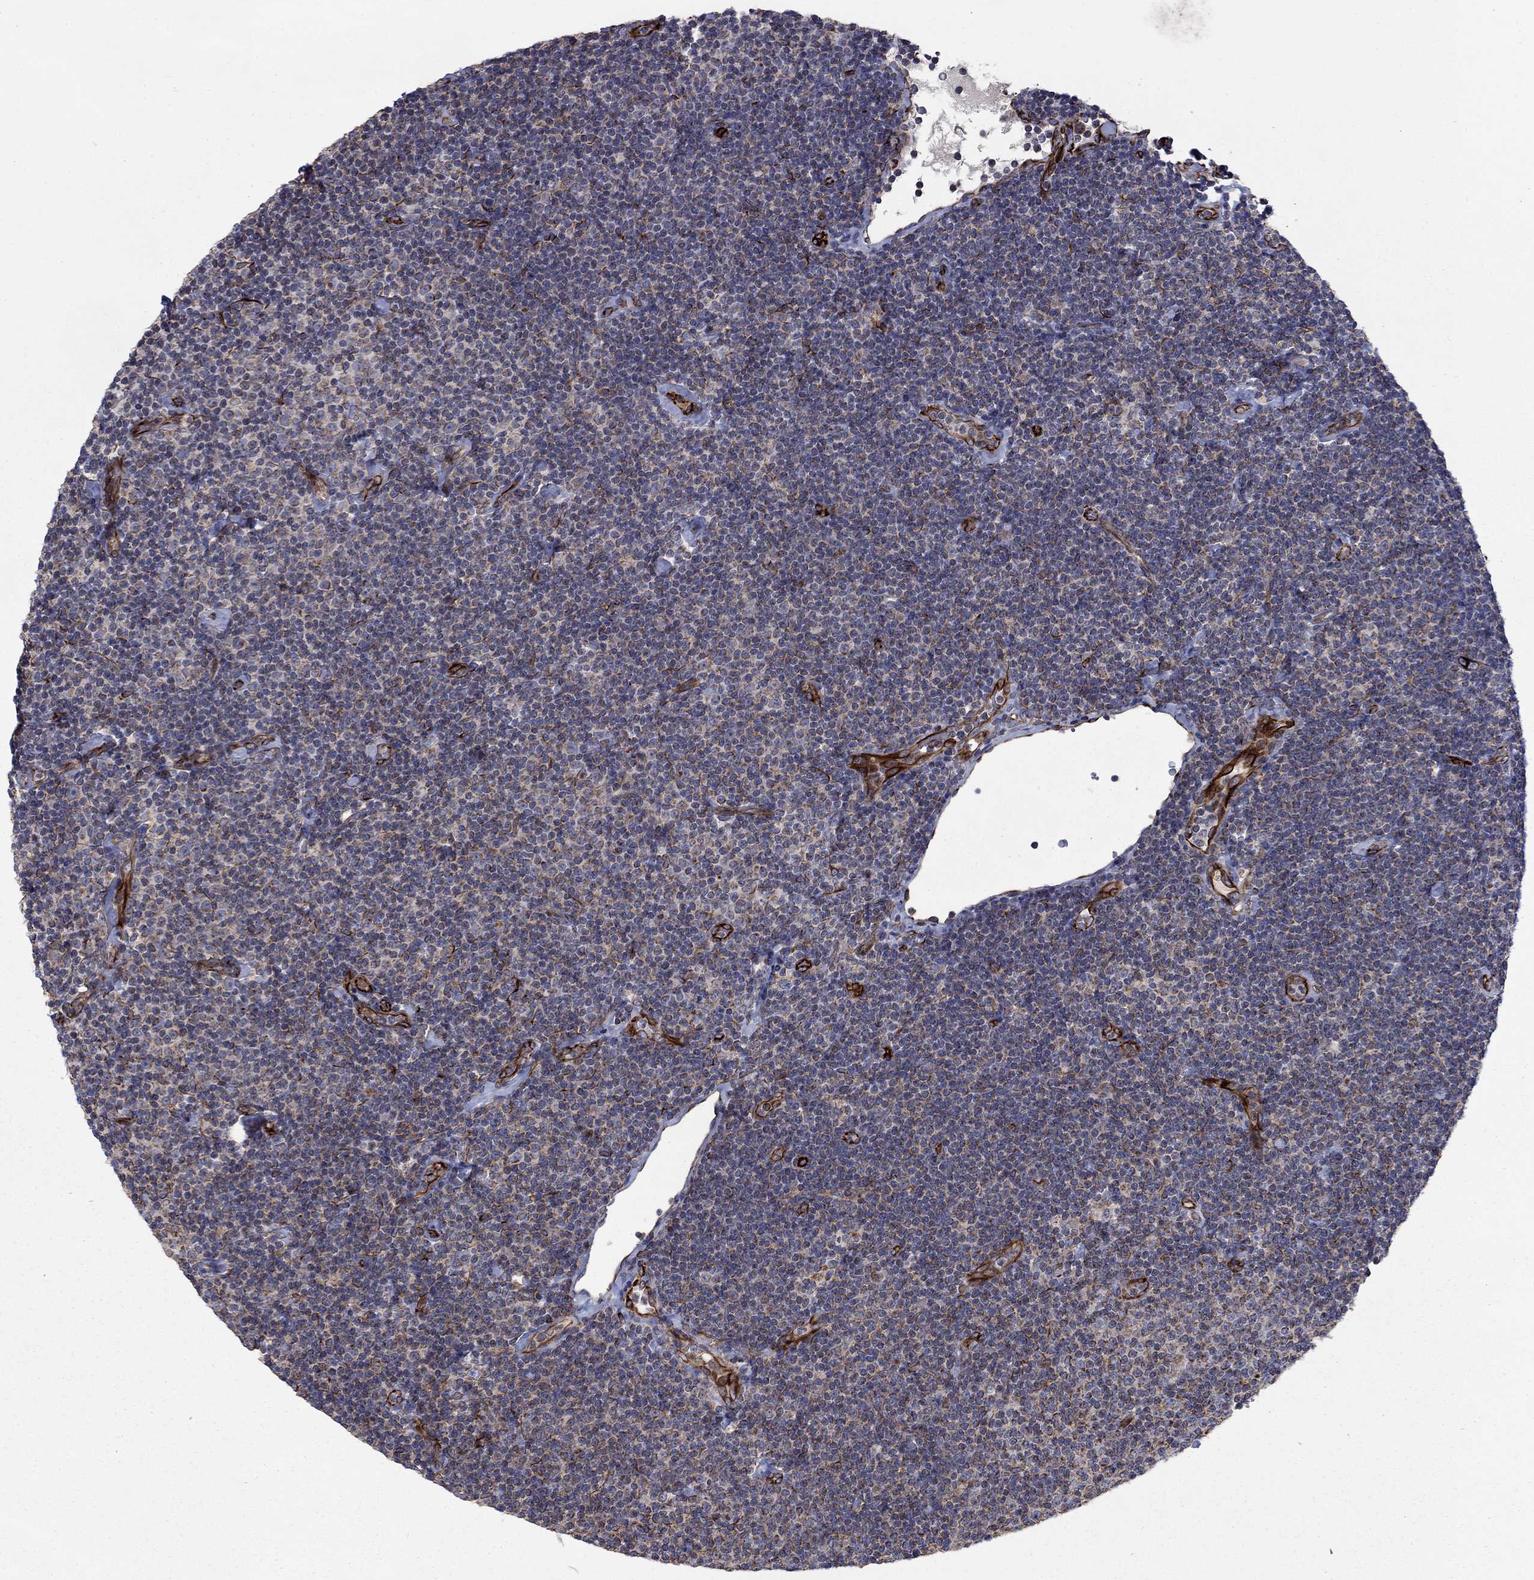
{"staining": {"intensity": "moderate", "quantity": "25%-75%", "location": "cytoplasmic/membranous"}, "tissue": "lymphoma", "cell_type": "Tumor cells", "image_type": "cancer", "snomed": [{"axis": "morphology", "description": "Malignant lymphoma, non-Hodgkin's type, Low grade"}, {"axis": "topography", "description": "Lymph node"}], "caption": "Low-grade malignant lymphoma, non-Hodgkin's type stained with a brown dye displays moderate cytoplasmic/membranous positive positivity in approximately 25%-75% of tumor cells.", "gene": "NDUFC1", "patient": {"sex": "male", "age": 81}}